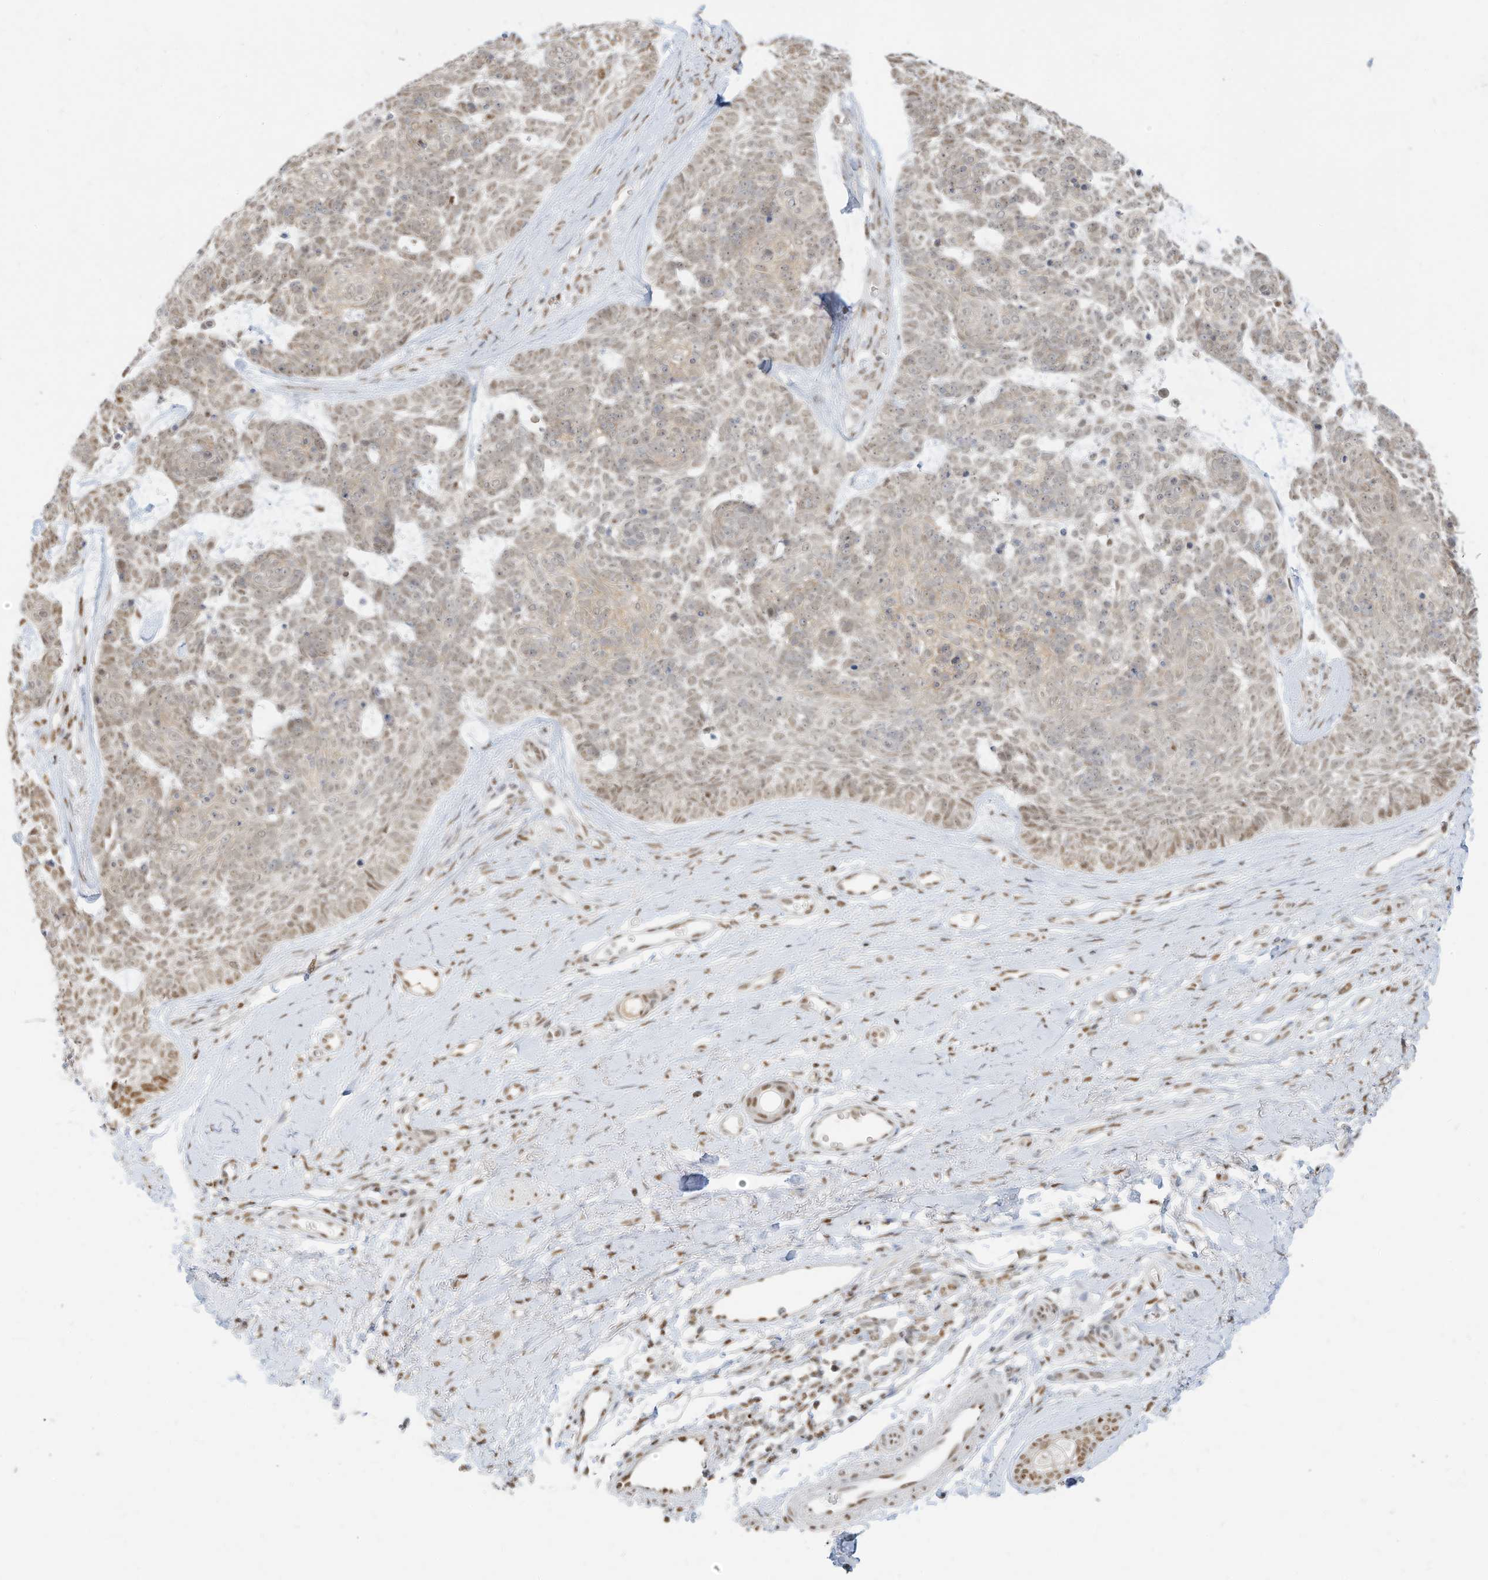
{"staining": {"intensity": "moderate", "quantity": "<25%", "location": "nuclear"}, "tissue": "skin cancer", "cell_type": "Tumor cells", "image_type": "cancer", "snomed": [{"axis": "morphology", "description": "Basal cell carcinoma"}, {"axis": "topography", "description": "Skin"}], "caption": "Skin cancer stained with immunohistochemistry (IHC) reveals moderate nuclear staining in approximately <25% of tumor cells.", "gene": "NHSL1", "patient": {"sex": "female", "age": 81}}